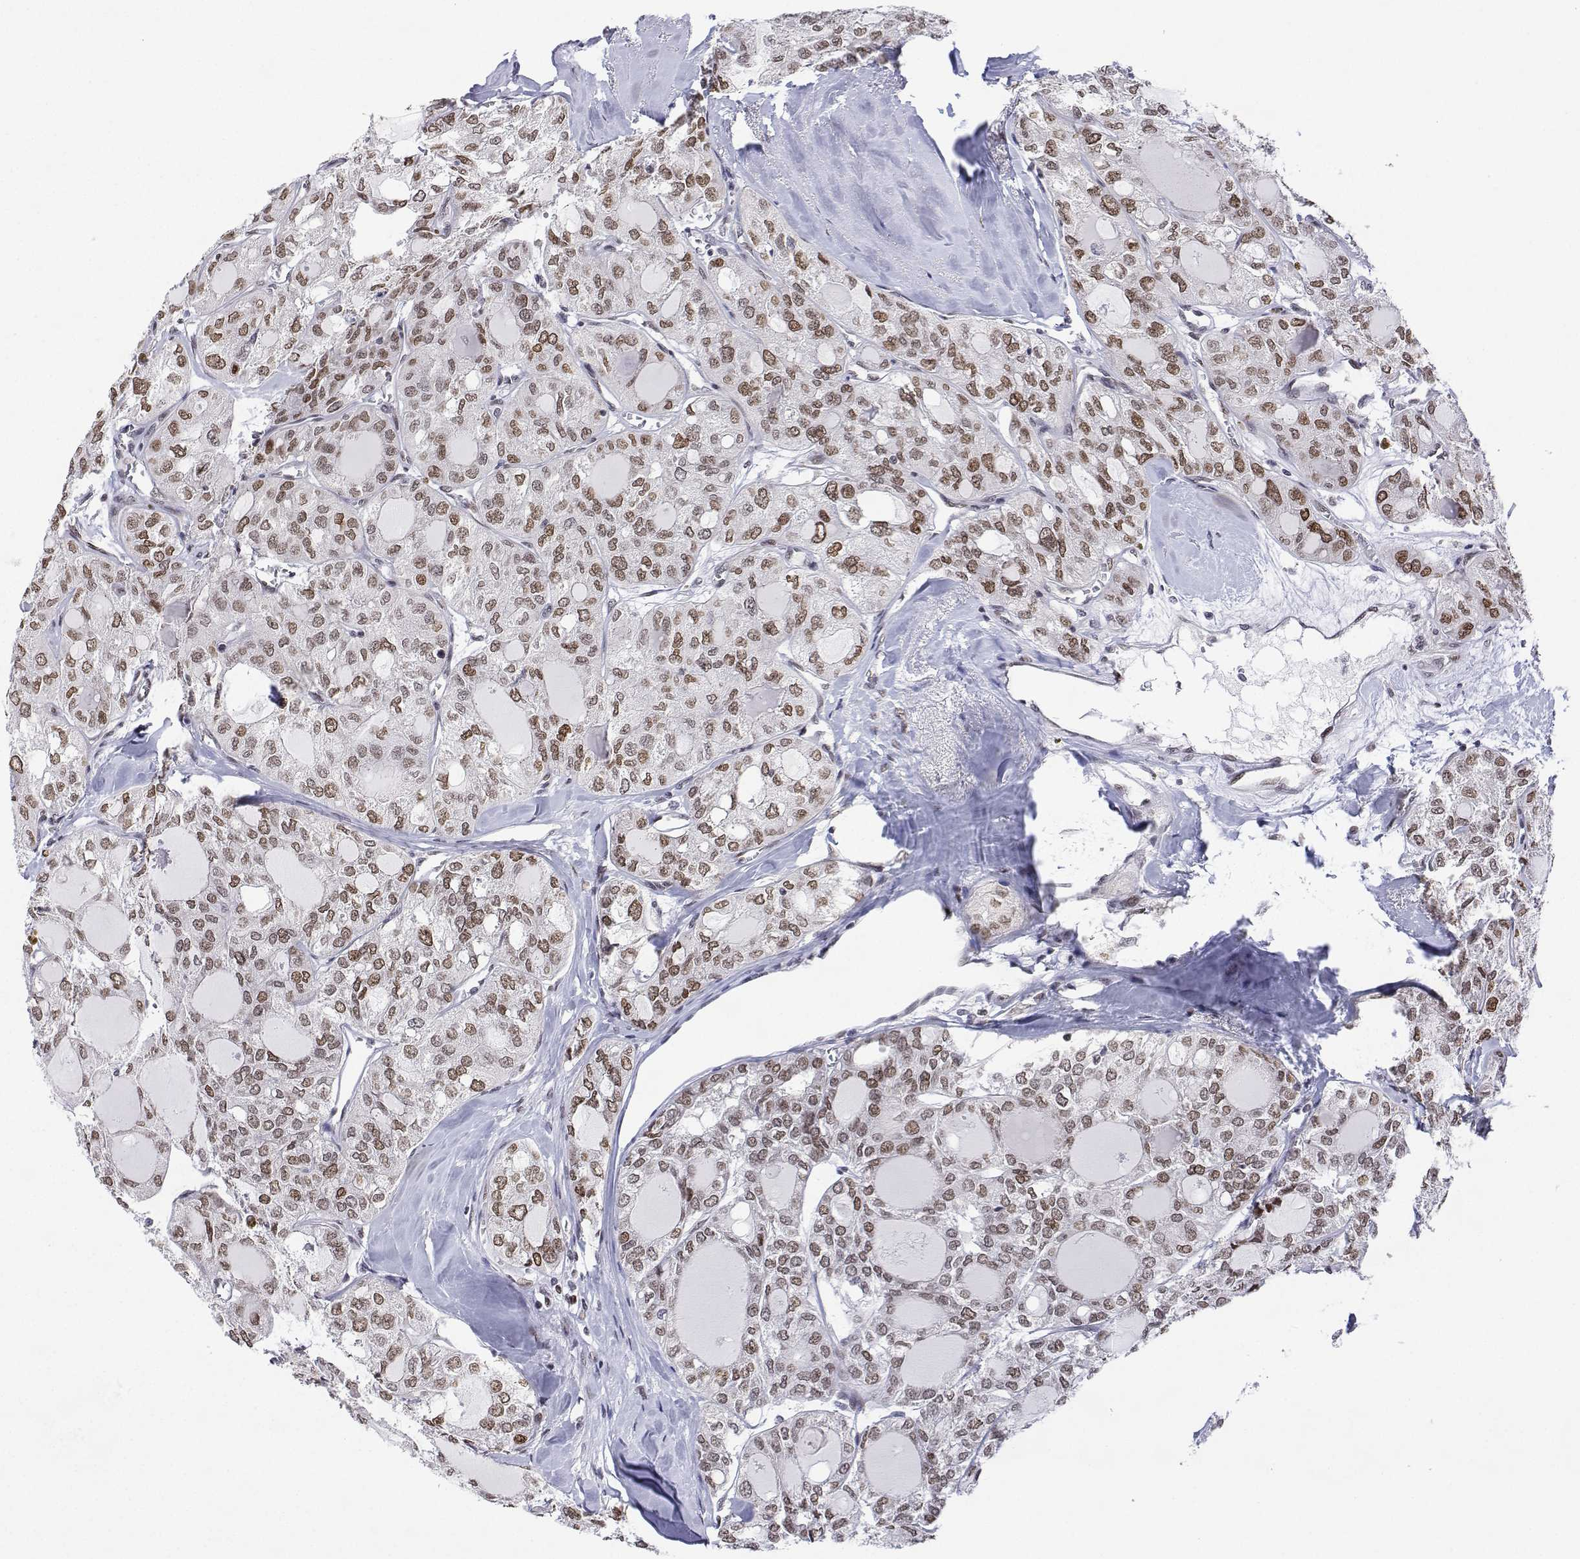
{"staining": {"intensity": "moderate", "quantity": "25%-75%", "location": "nuclear"}, "tissue": "thyroid cancer", "cell_type": "Tumor cells", "image_type": "cancer", "snomed": [{"axis": "morphology", "description": "Follicular adenoma carcinoma, NOS"}, {"axis": "topography", "description": "Thyroid gland"}], "caption": "Thyroid cancer stained with a brown dye shows moderate nuclear positive expression in about 25%-75% of tumor cells.", "gene": "XPC", "patient": {"sex": "male", "age": 75}}